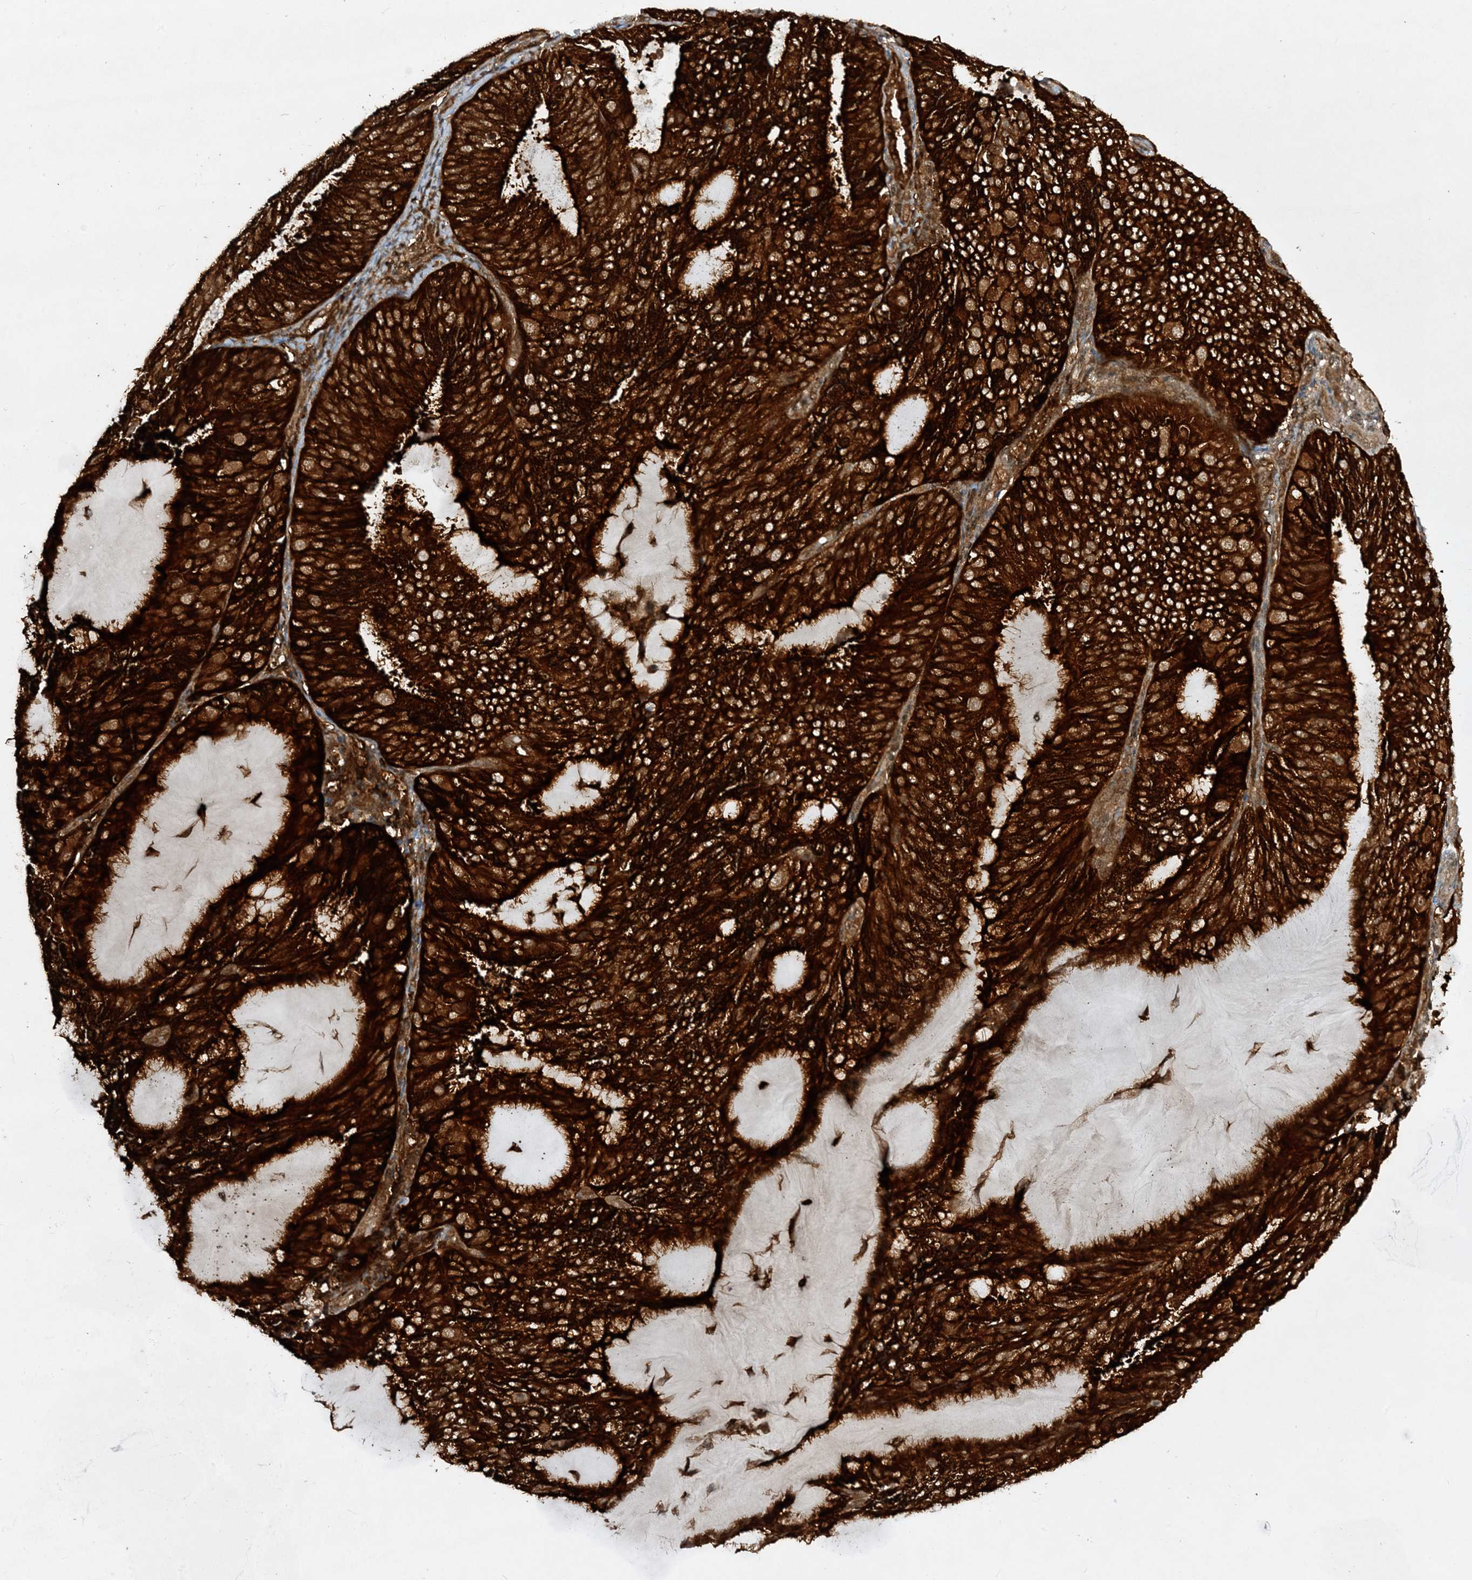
{"staining": {"intensity": "strong", "quantity": ">75%", "location": "cytoplasmic/membranous"}, "tissue": "endometrial cancer", "cell_type": "Tumor cells", "image_type": "cancer", "snomed": [{"axis": "morphology", "description": "Adenocarcinoma, NOS"}, {"axis": "topography", "description": "Endometrium"}], "caption": "Tumor cells display high levels of strong cytoplasmic/membranous positivity in about >75% of cells in human endometrial cancer (adenocarcinoma).", "gene": "CERT1", "patient": {"sex": "female", "age": 81}}